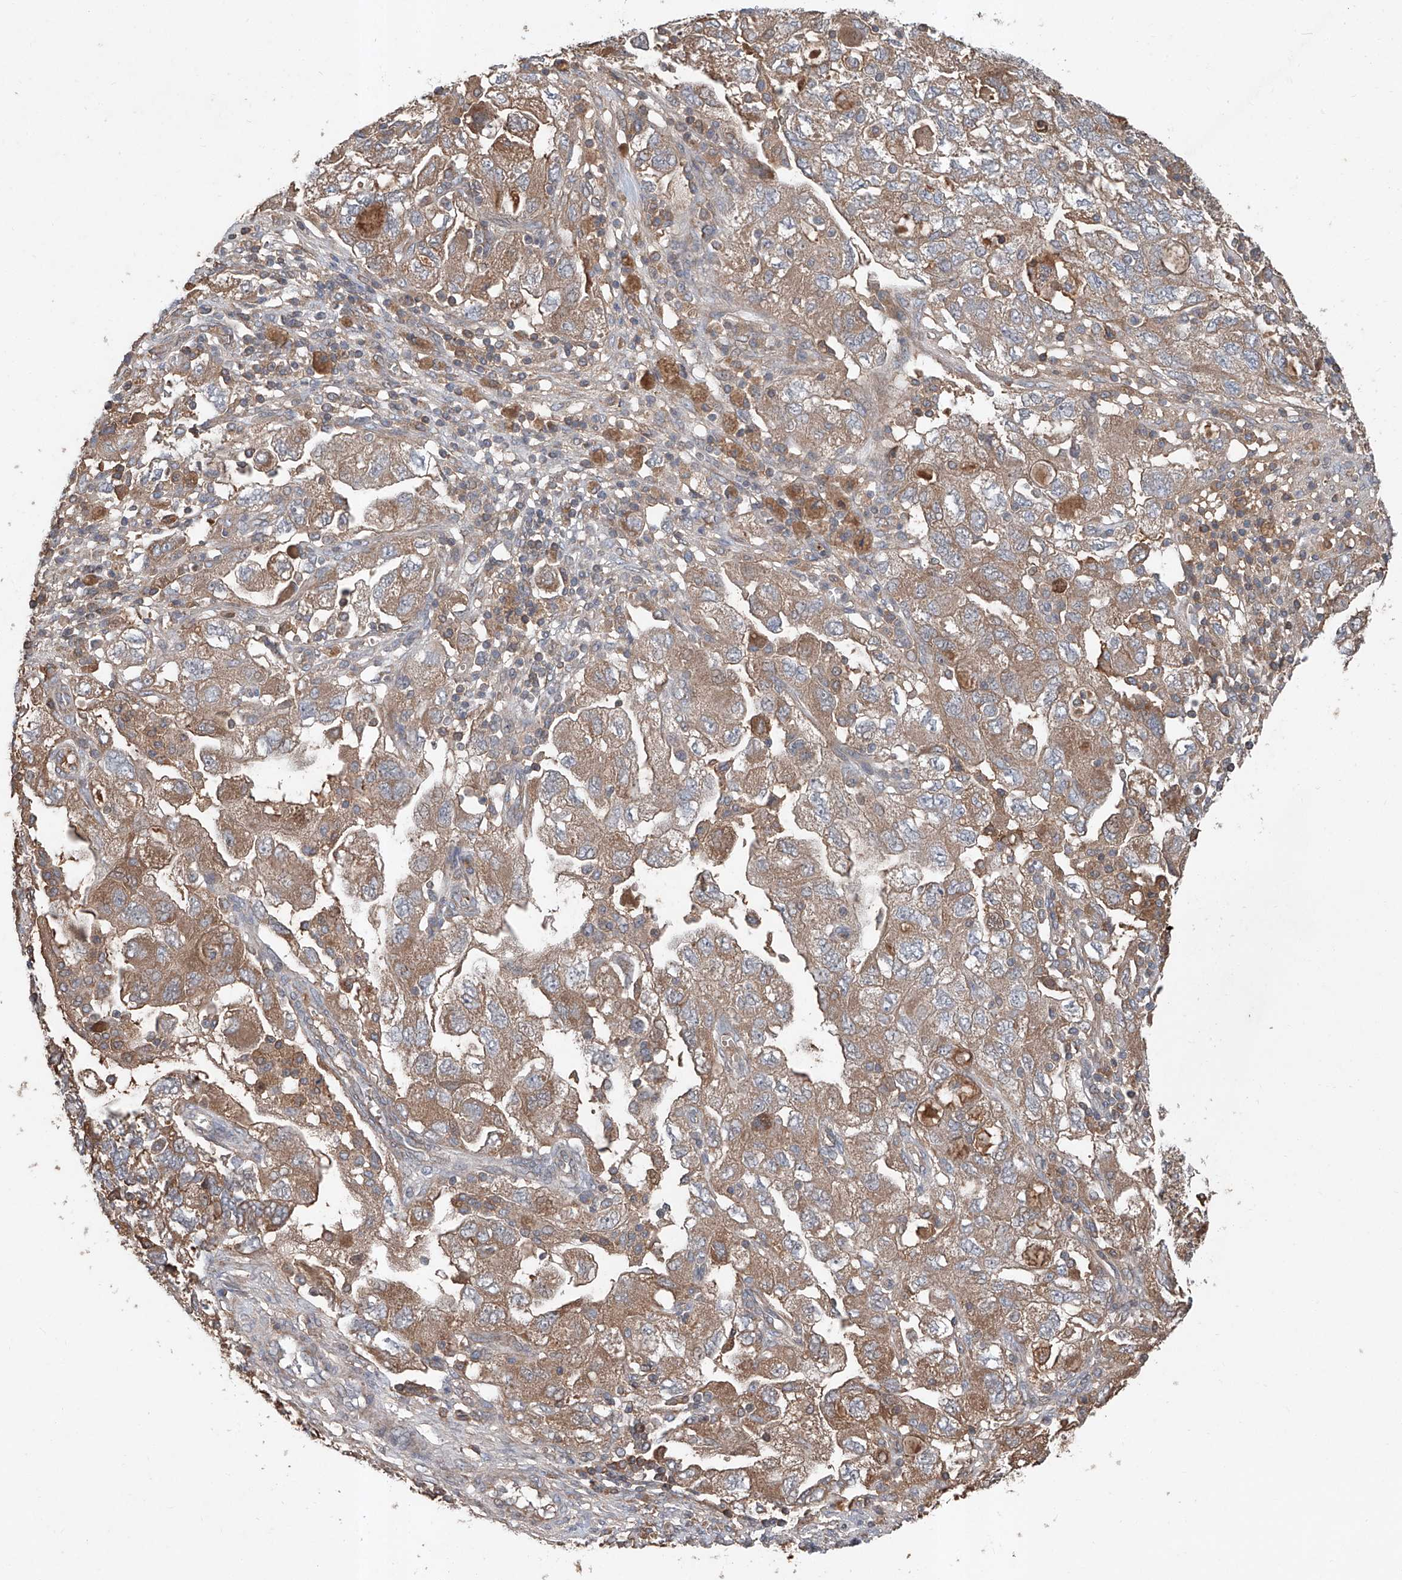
{"staining": {"intensity": "moderate", "quantity": ">75%", "location": "cytoplasmic/membranous"}, "tissue": "ovarian cancer", "cell_type": "Tumor cells", "image_type": "cancer", "snomed": [{"axis": "morphology", "description": "Carcinoma, NOS"}, {"axis": "morphology", "description": "Cystadenocarcinoma, serous, NOS"}, {"axis": "topography", "description": "Ovary"}], "caption": "Approximately >75% of tumor cells in ovarian carcinoma show moderate cytoplasmic/membranous protein positivity as visualized by brown immunohistochemical staining.", "gene": "ADAM23", "patient": {"sex": "female", "age": 69}}